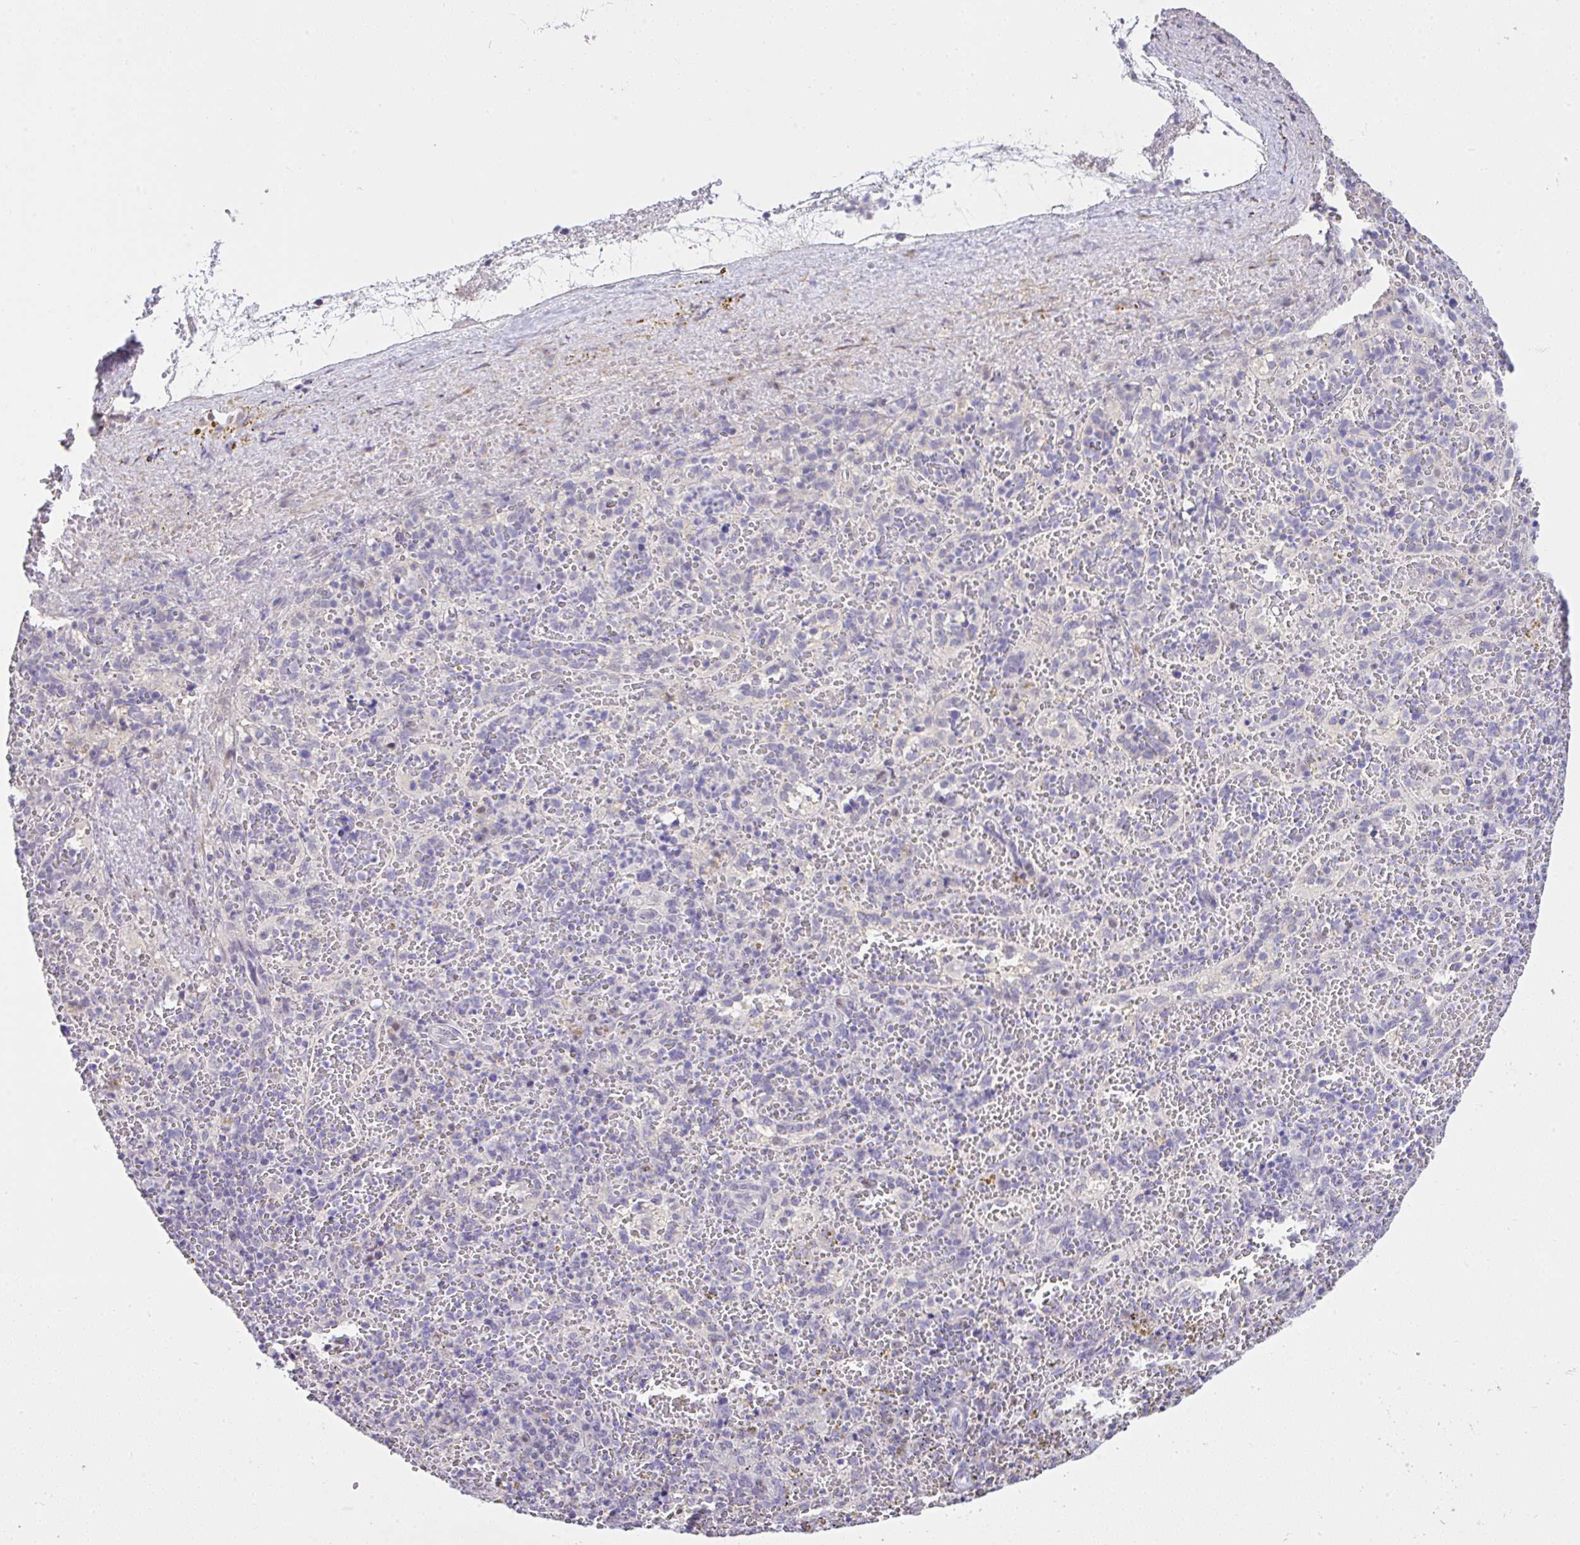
{"staining": {"intensity": "negative", "quantity": "none", "location": "none"}, "tissue": "spleen", "cell_type": "Cells in red pulp", "image_type": "normal", "snomed": [{"axis": "morphology", "description": "Normal tissue, NOS"}, {"axis": "topography", "description": "Spleen"}], "caption": "Immunohistochemistry (IHC) photomicrograph of normal spleen: spleen stained with DAB (3,3'-diaminobenzidine) reveals no significant protein staining in cells in red pulp.", "gene": "CTU1", "patient": {"sex": "female", "age": 50}}